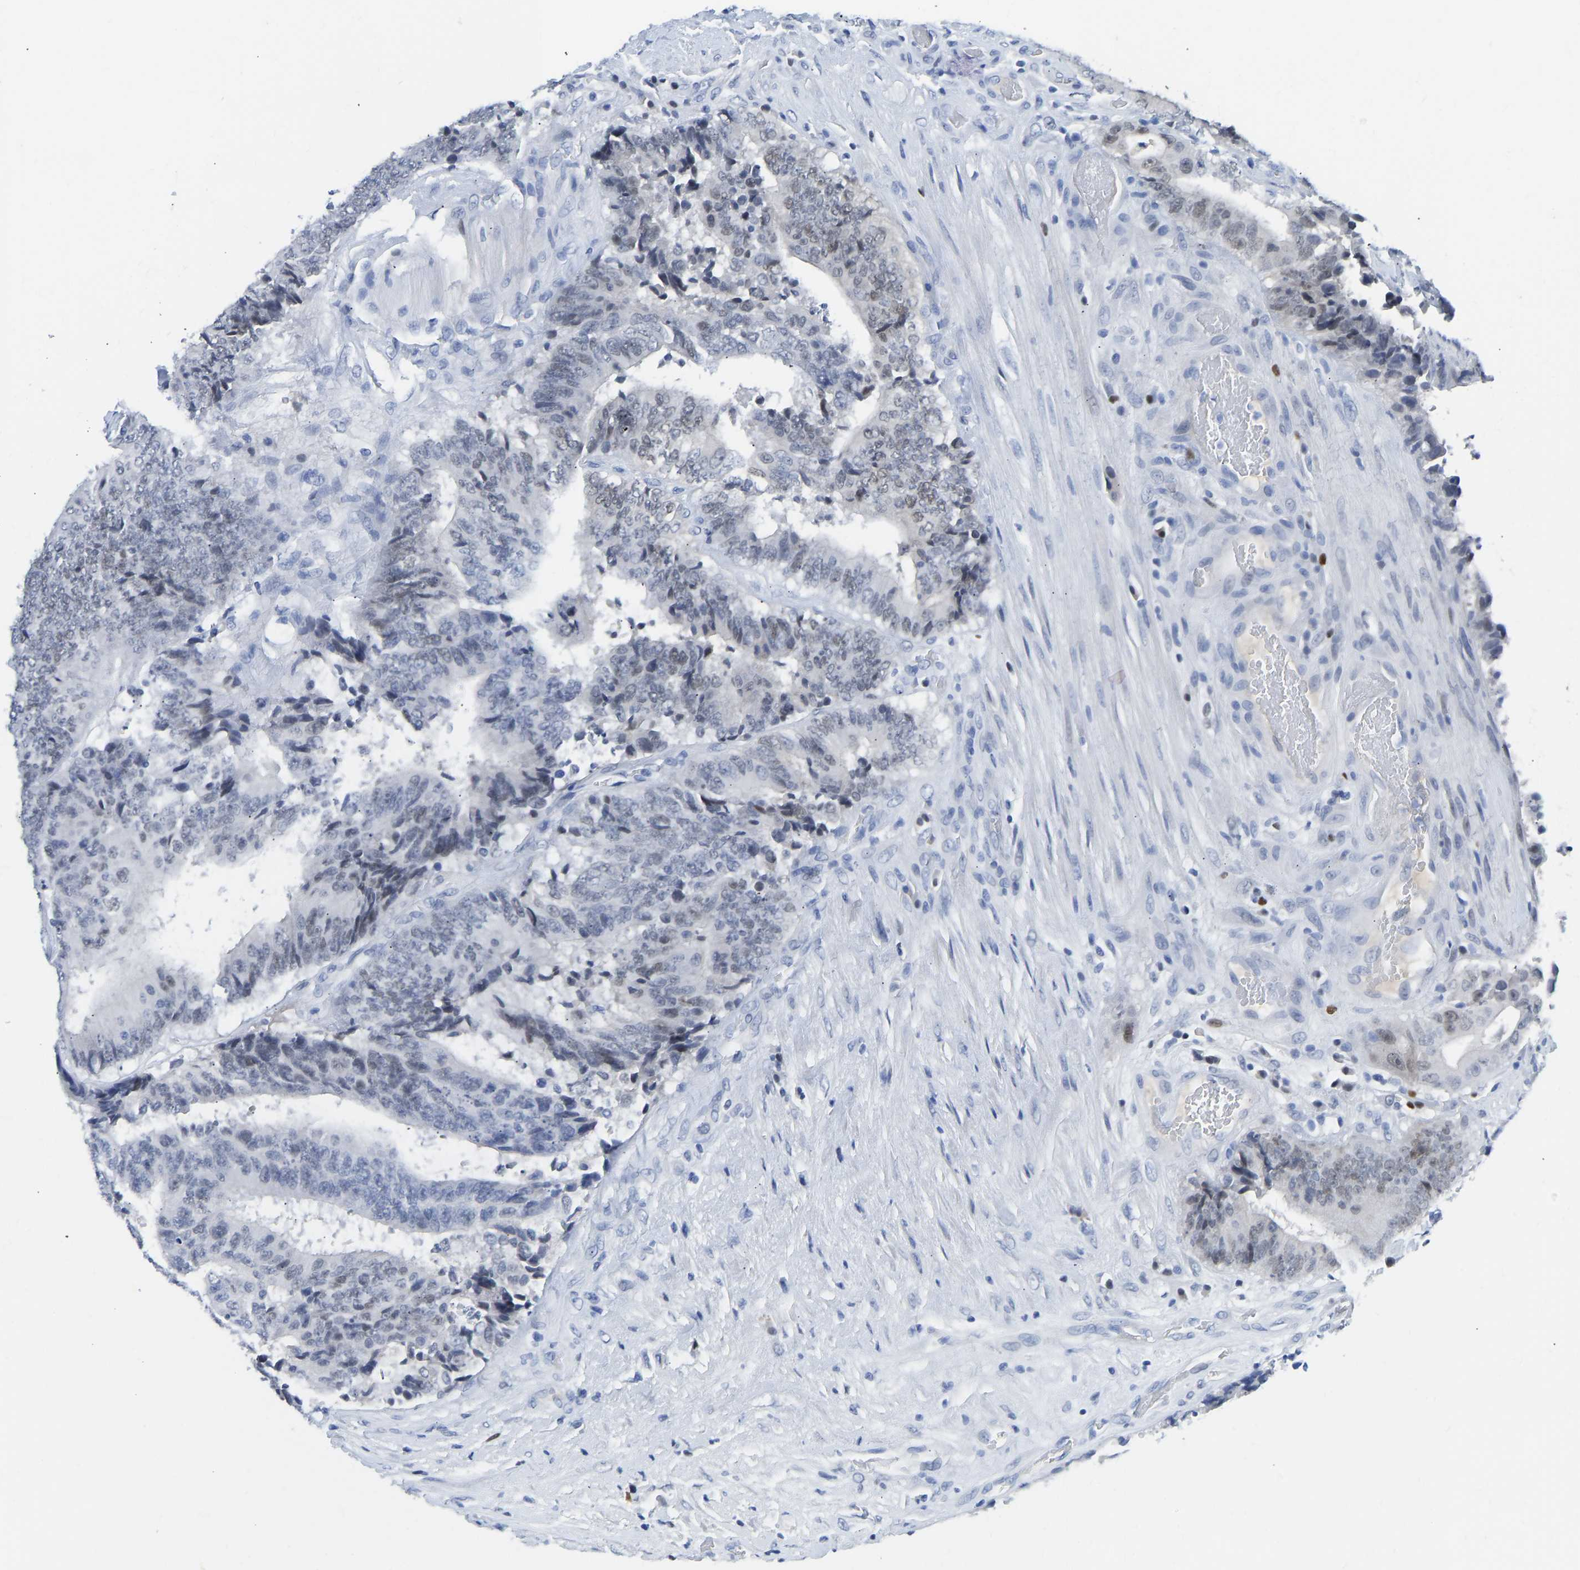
{"staining": {"intensity": "moderate", "quantity": "<25%", "location": "nuclear"}, "tissue": "colorectal cancer", "cell_type": "Tumor cells", "image_type": "cancer", "snomed": [{"axis": "morphology", "description": "Adenocarcinoma, NOS"}, {"axis": "topography", "description": "Rectum"}], "caption": "Immunohistochemistry image of neoplastic tissue: colorectal adenocarcinoma stained using immunohistochemistry exhibits low levels of moderate protein expression localized specifically in the nuclear of tumor cells, appearing as a nuclear brown color.", "gene": "TCF7", "patient": {"sex": "male", "age": 72}}